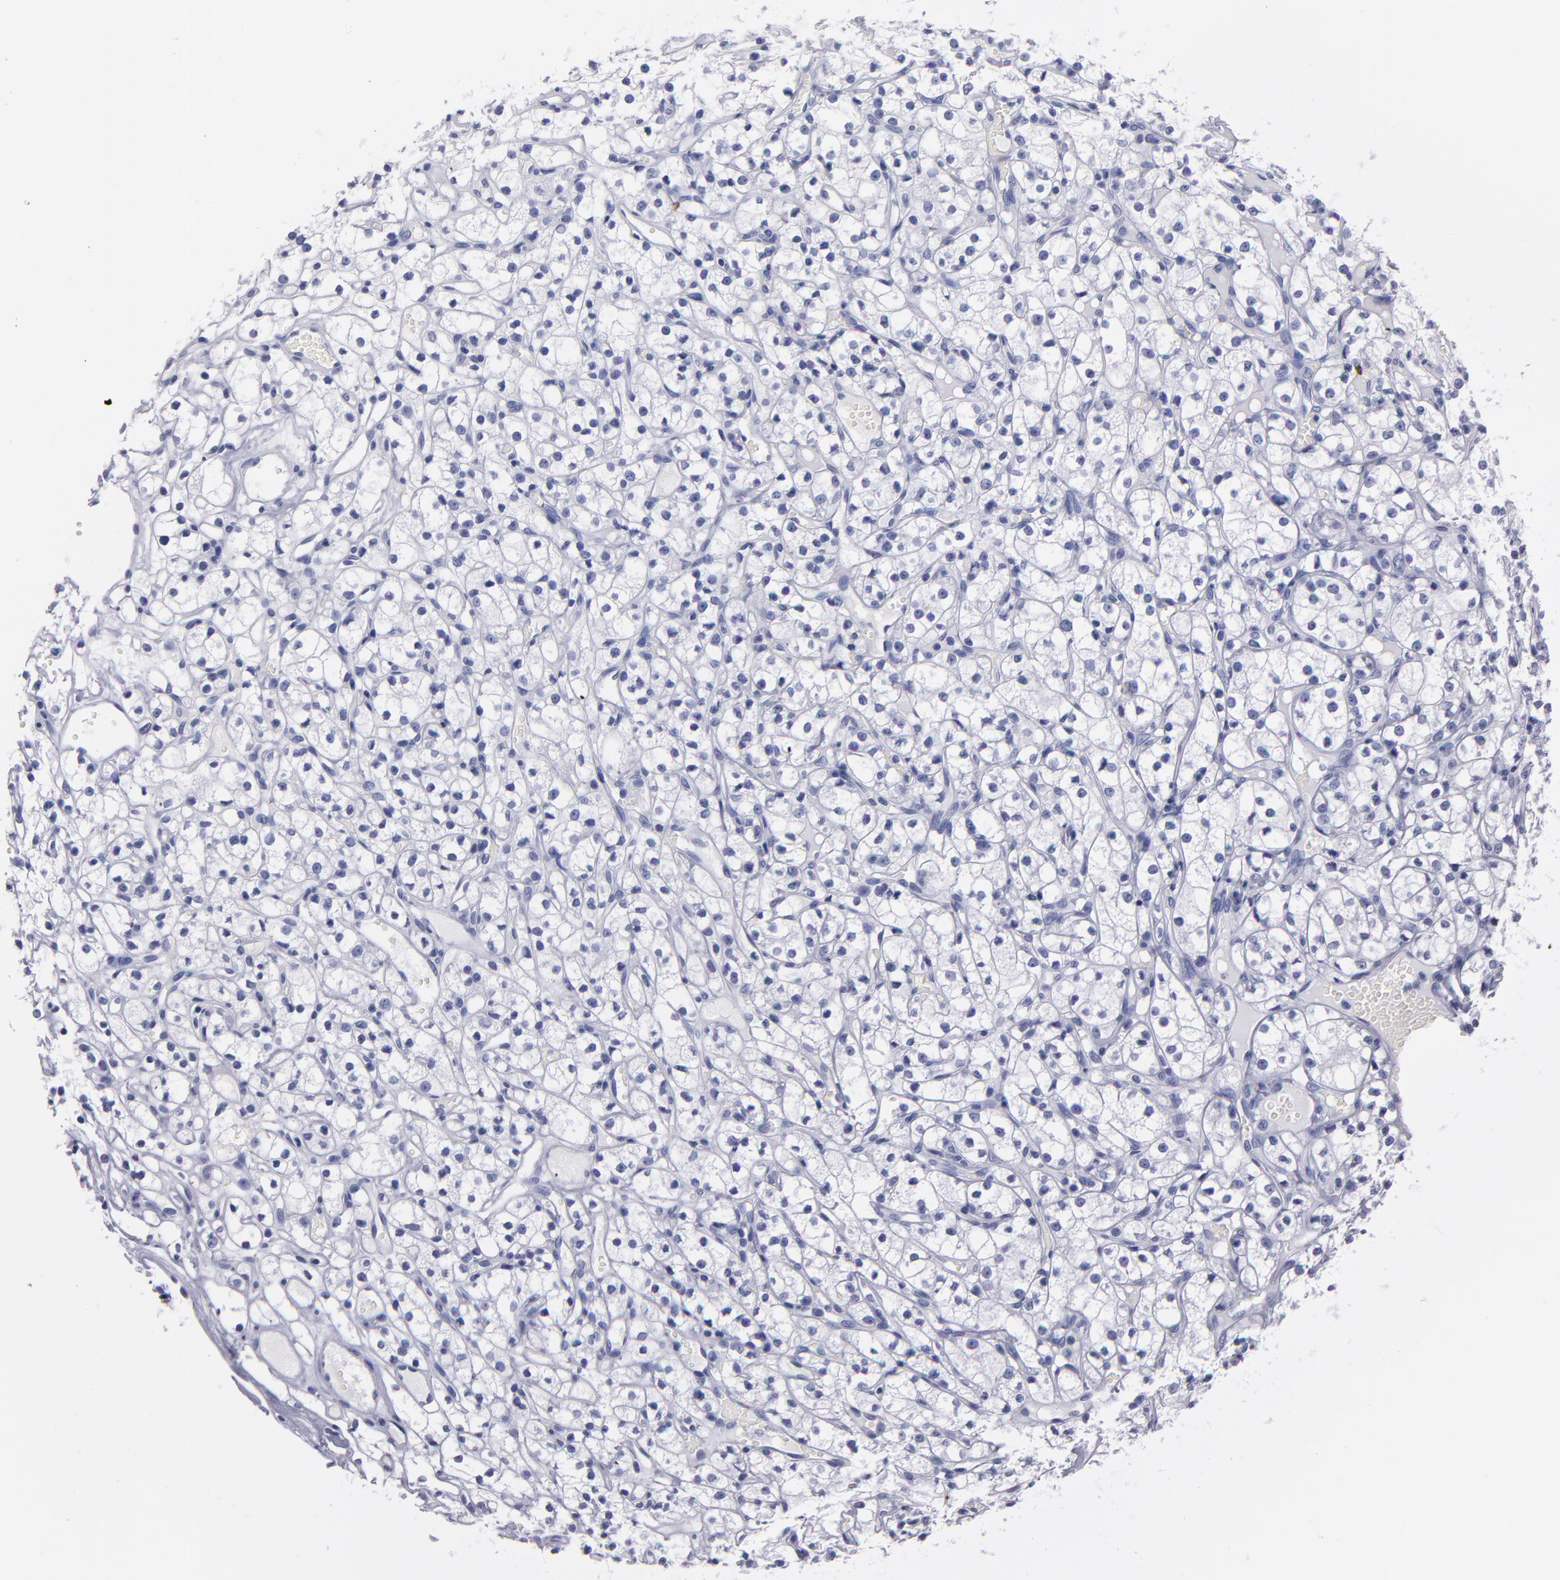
{"staining": {"intensity": "negative", "quantity": "none", "location": "none"}, "tissue": "renal cancer", "cell_type": "Tumor cells", "image_type": "cancer", "snomed": [{"axis": "morphology", "description": "Adenocarcinoma, NOS"}, {"axis": "topography", "description": "Kidney"}], "caption": "This is an immunohistochemistry (IHC) micrograph of adenocarcinoma (renal). There is no staining in tumor cells.", "gene": "SOX10", "patient": {"sex": "male", "age": 61}}